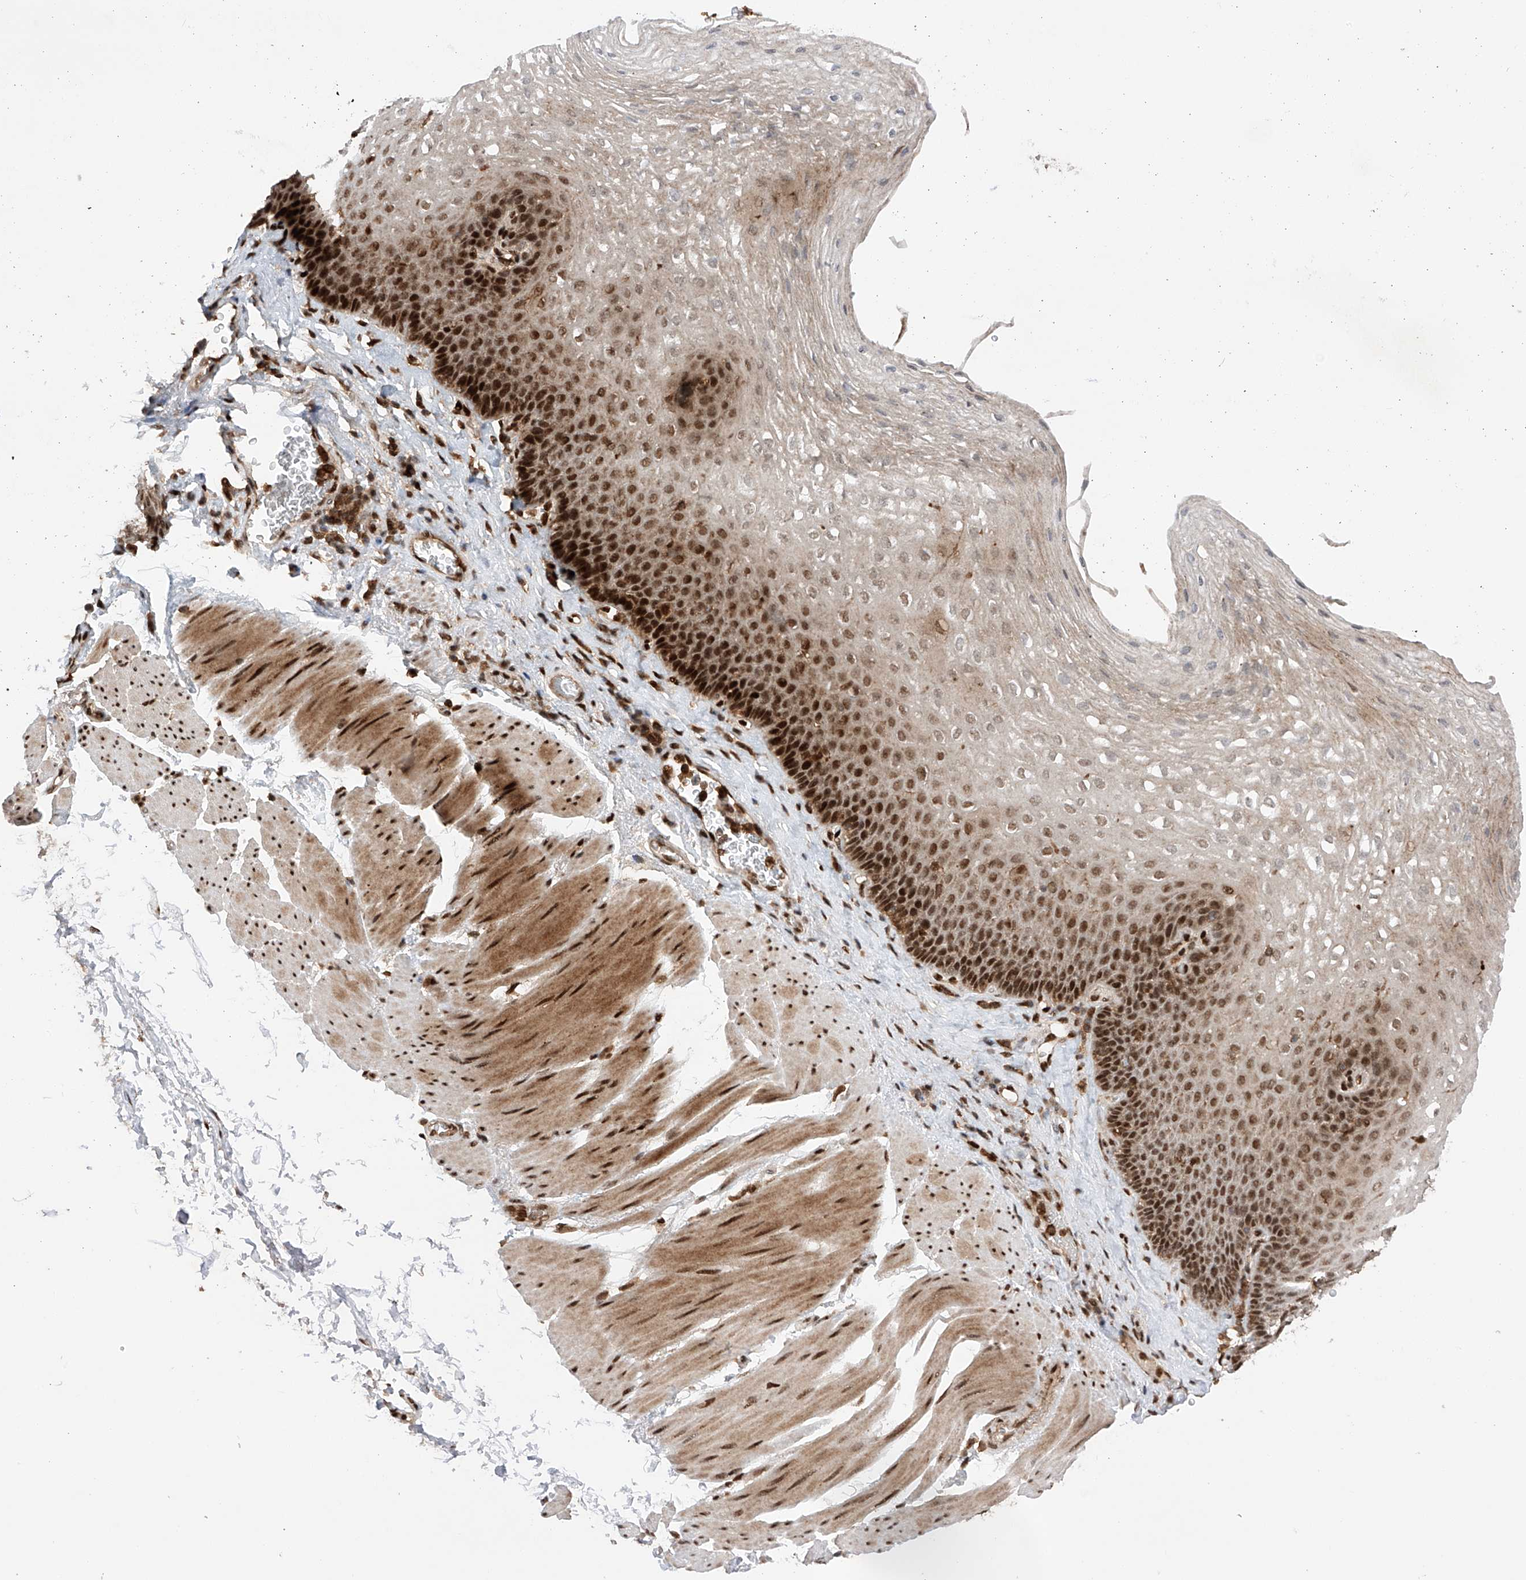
{"staining": {"intensity": "strong", "quantity": ">75%", "location": "nuclear"}, "tissue": "esophagus", "cell_type": "Squamous epithelial cells", "image_type": "normal", "snomed": [{"axis": "morphology", "description": "Normal tissue, NOS"}, {"axis": "topography", "description": "Esophagus"}], "caption": "IHC of unremarkable esophagus displays high levels of strong nuclear expression in about >75% of squamous epithelial cells.", "gene": "ZNF280D", "patient": {"sex": "female", "age": 66}}